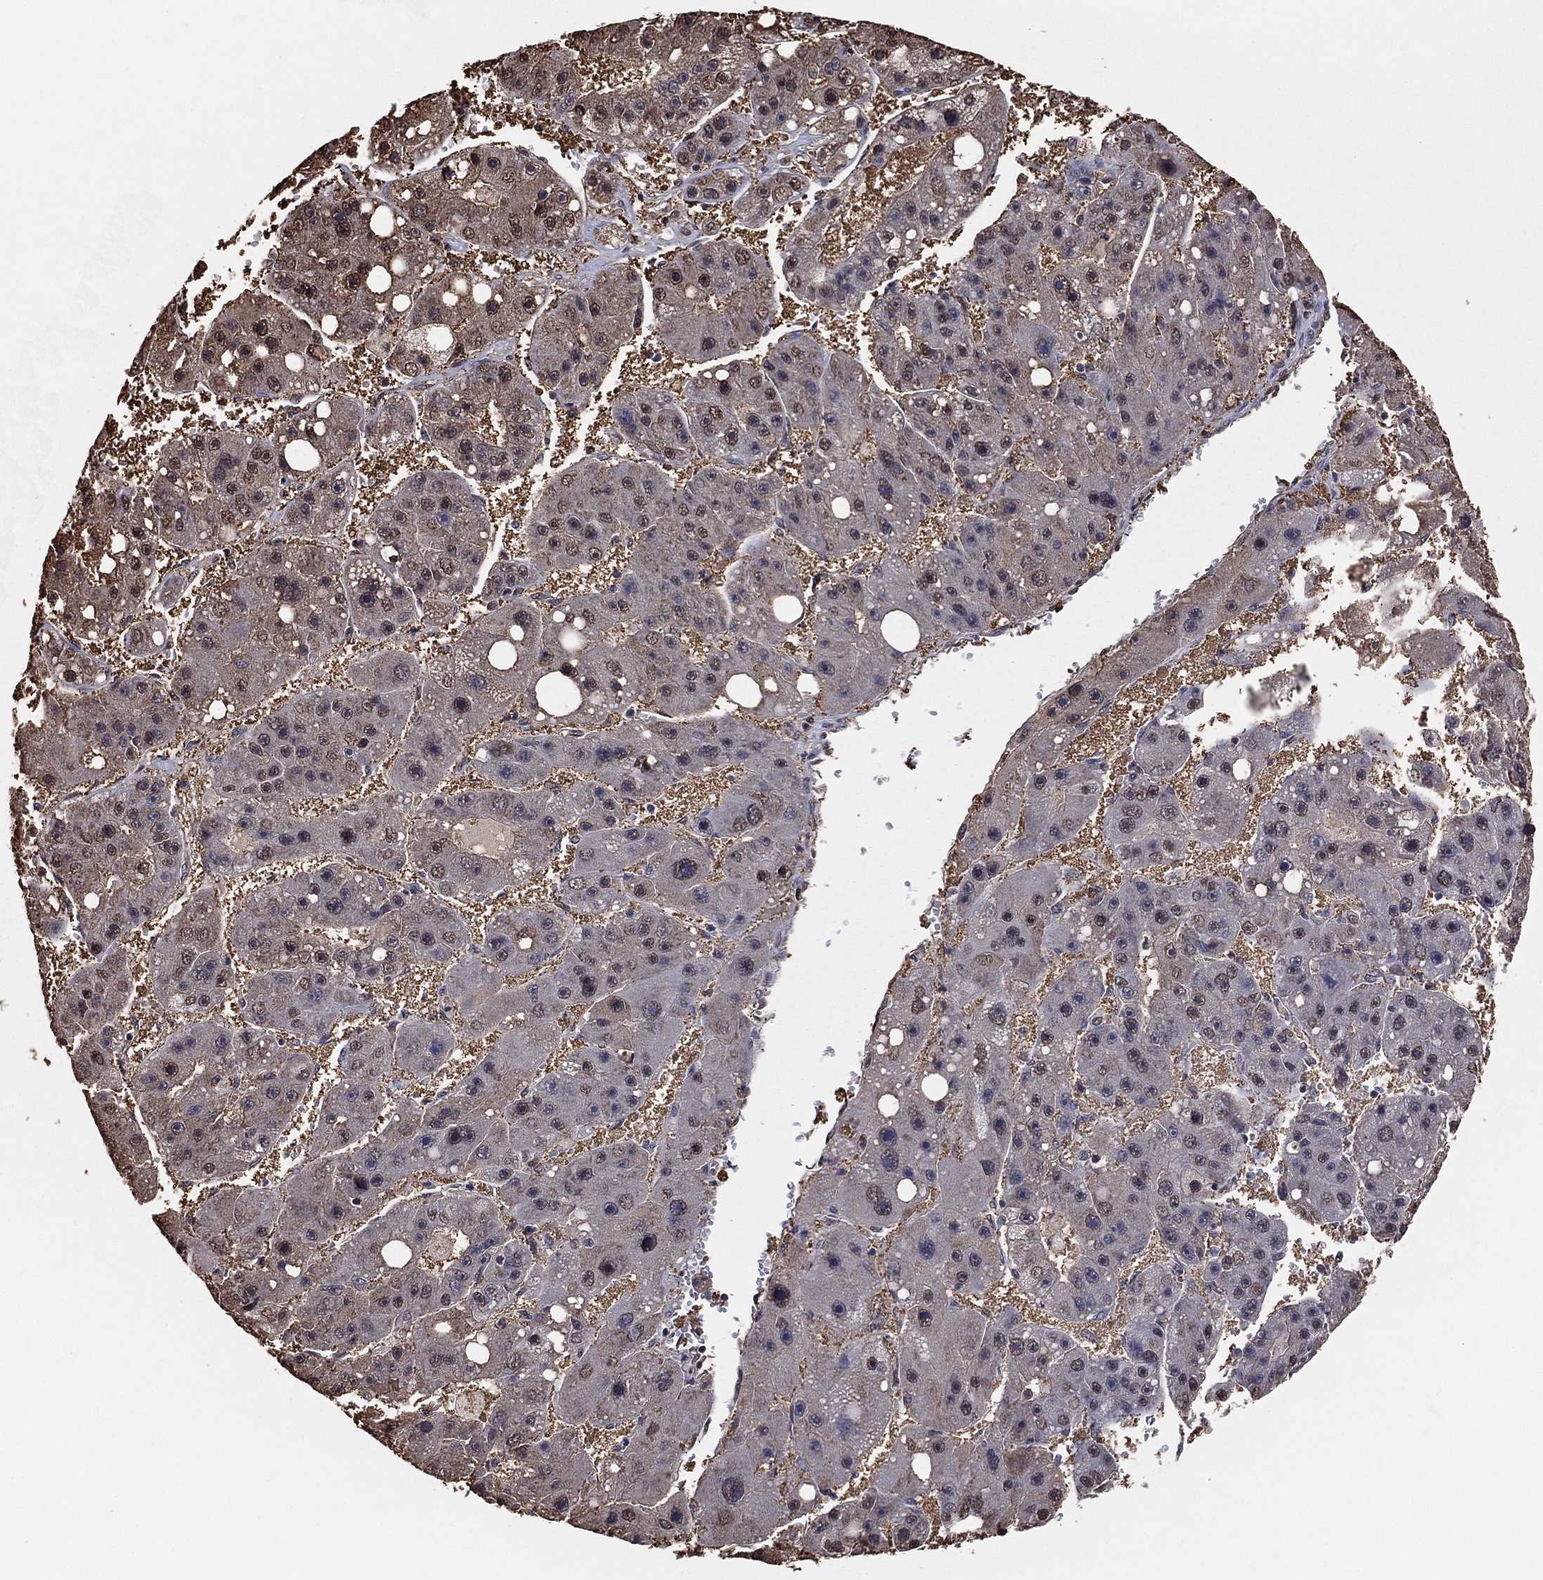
{"staining": {"intensity": "weak", "quantity": "<25%", "location": "cytoplasmic/membranous"}, "tissue": "liver cancer", "cell_type": "Tumor cells", "image_type": "cancer", "snomed": [{"axis": "morphology", "description": "Carcinoma, Hepatocellular, NOS"}, {"axis": "topography", "description": "Liver"}], "caption": "Photomicrograph shows no protein expression in tumor cells of hepatocellular carcinoma (liver) tissue. The staining was performed using DAB (3,3'-diaminobenzidine) to visualize the protein expression in brown, while the nuclei were stained in blue with hematoxylin (Magnification: 20x).", "gene": "GAPDH", "patient": {"sex": "female", "age": 61}}